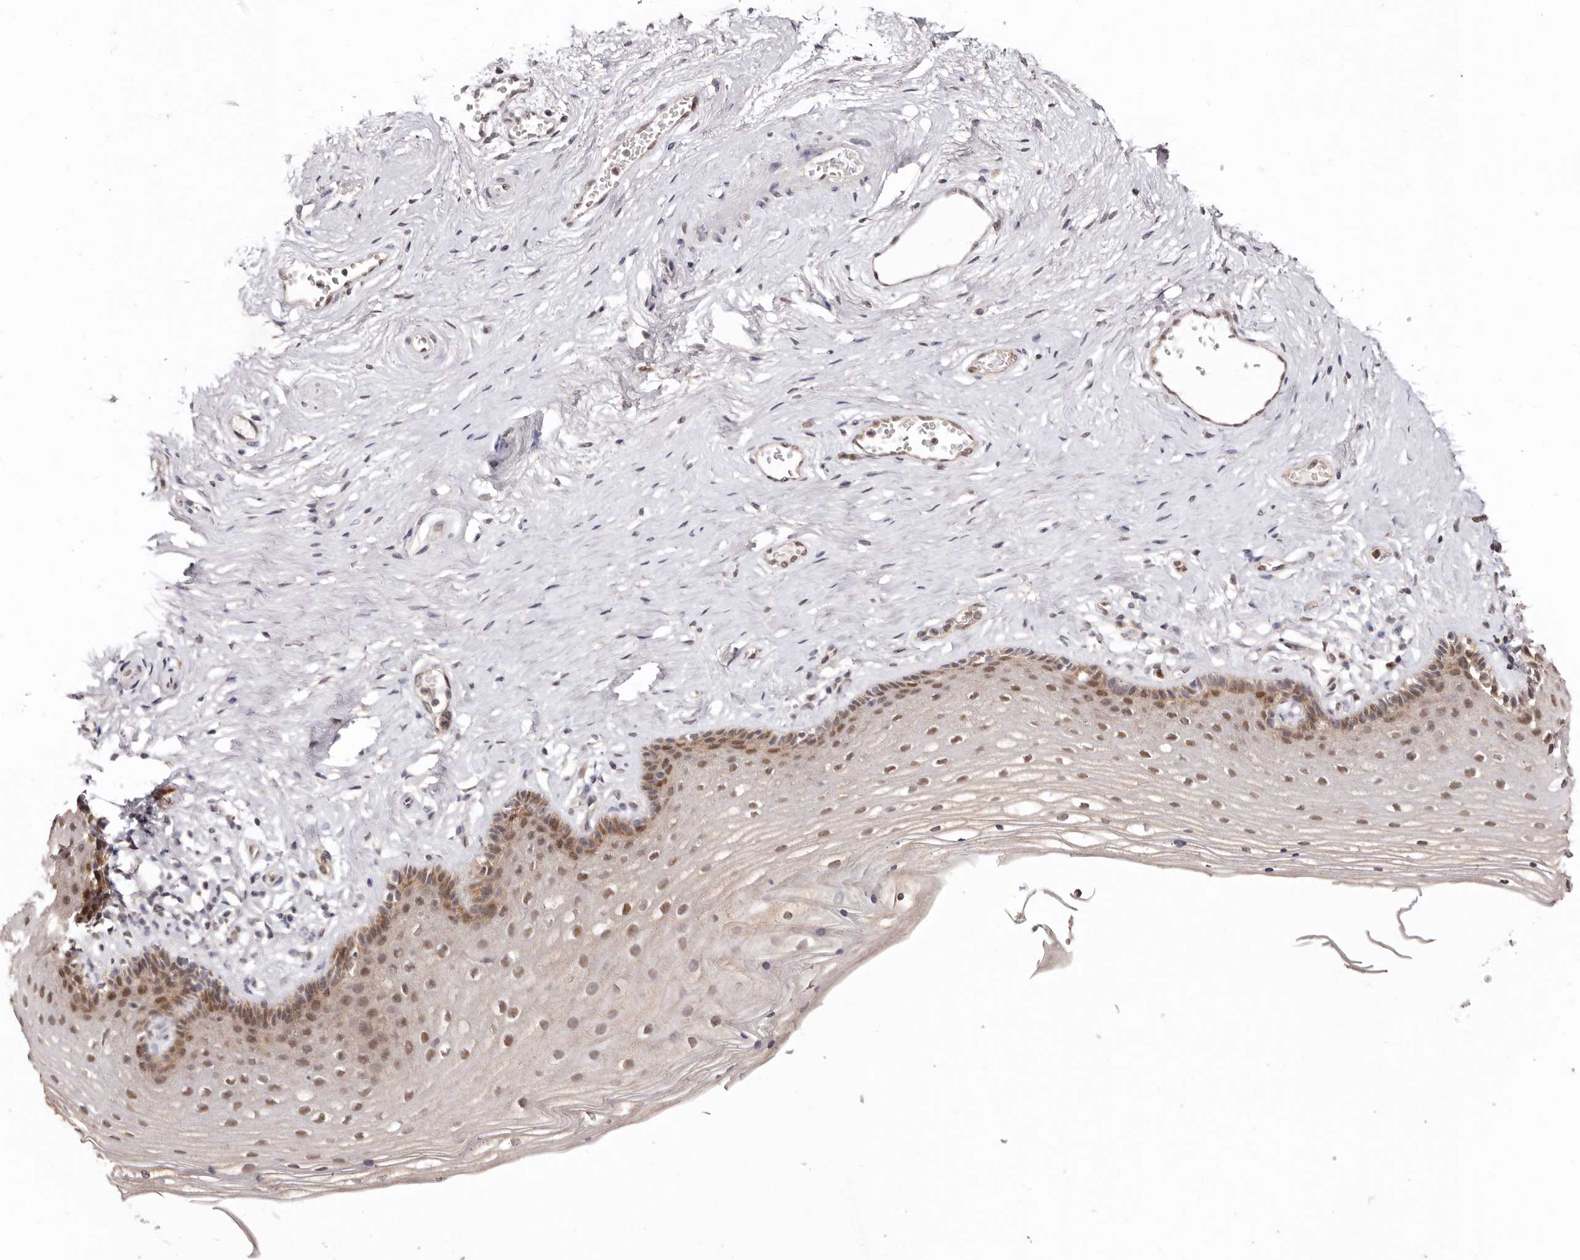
{"staining": {"intensity": "moderate", "quantity": ">75%", "location": "cytoplasmic/membranous,nuclear"}, "tissue": "vagina", "cell_type": "Squamous epithelial cells", "image_type": "normal", "snomed": [{"axis": "morphology", "description": "Normal tissue, NOS"}, {"axis": "topography", "description": "Vagina"}], "caption": "Protein expression analysis of unremarkable vagina displays moderate cytoplasmic/membranous,nuclear expression in about >75% of squamous epithelial cells. (Stains: DAB in brown, nuclei in blue, Microscopy: brightfield microscopy at high magnification).", "gene": "NOTCH1", "patient": {"sex": "female", "age": 46}}